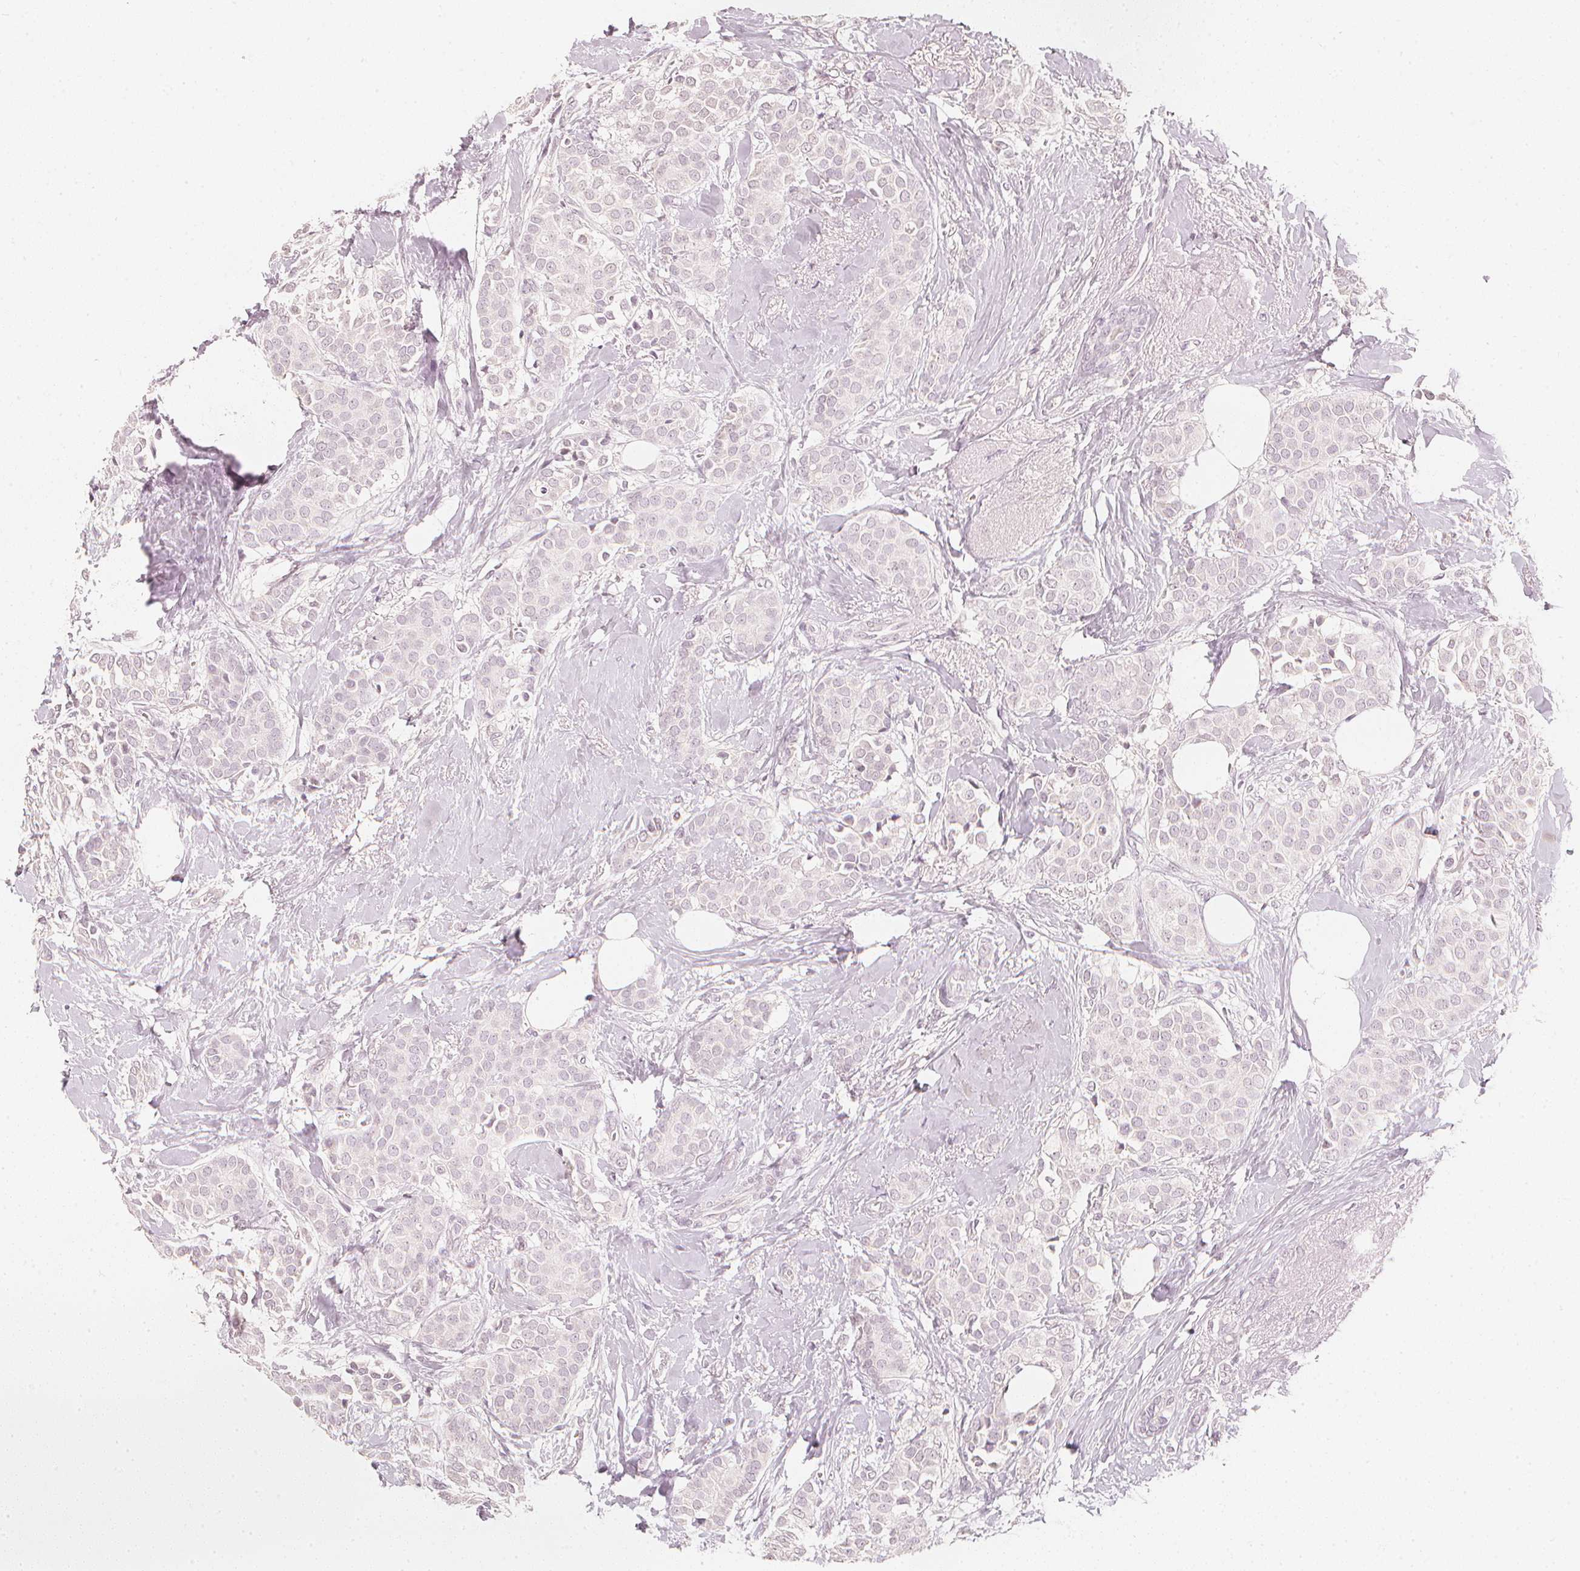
{"staining": {"intensity": "negative", "quantity": "none", "location": "none"}, "tissue": "breast cancer", "cell_type": "Tumor cells", "image_type": "cancer", "snomed": [{"axis": "morphology", "description": "Duct carcinoma"}, {"axis": "topography", "description": "Breast"}], "caption": "Immunohistochemistry (IHC) histopathology image of neoplastic tissue: human breast cancer stained with DAB demonstrates no significant protein staining in tumor cells.", "gene": "CALB1", "patient": {"sex": "female", "age": 79}}